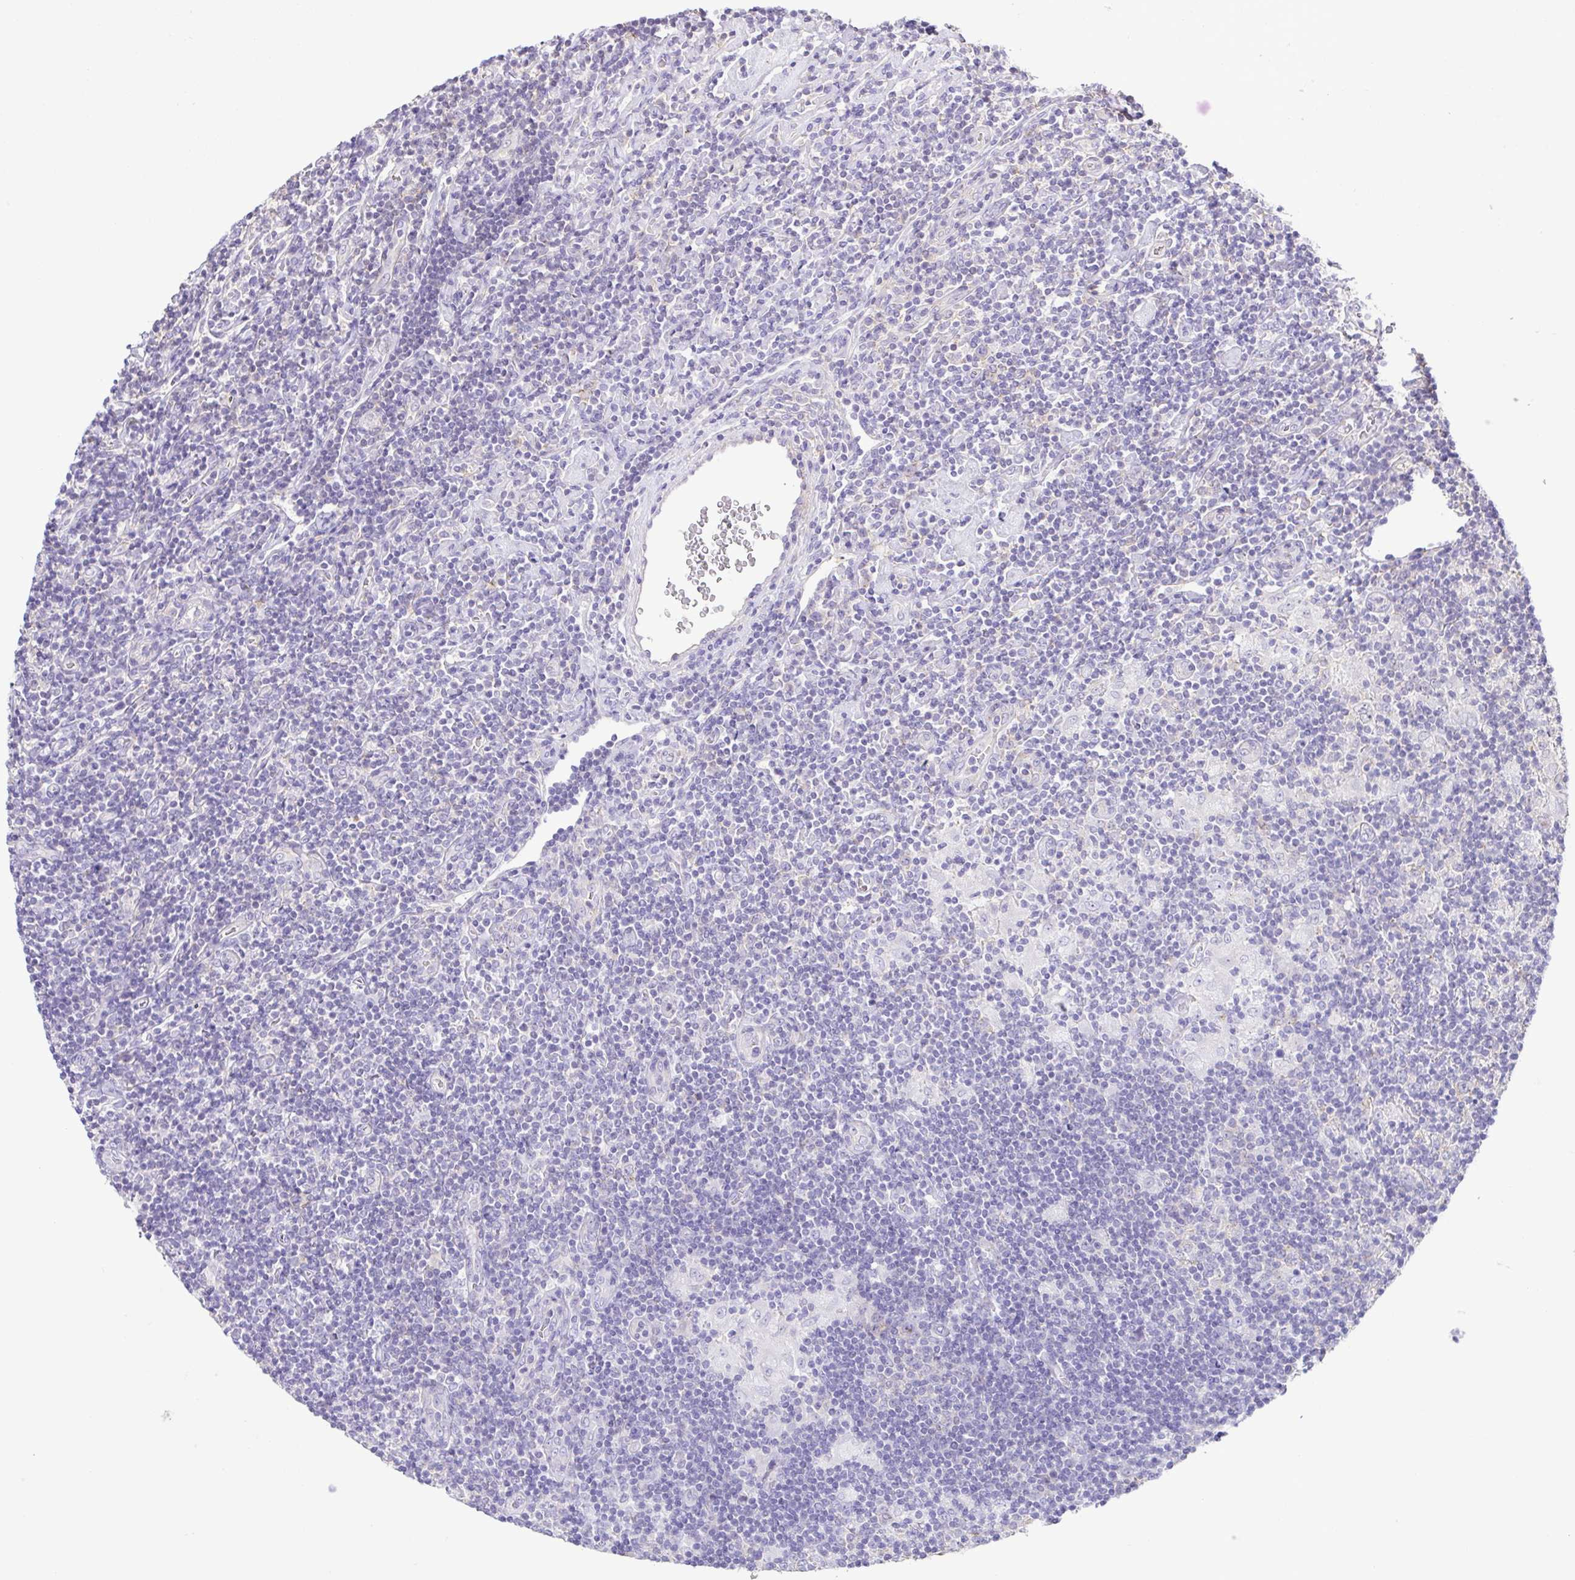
{"staining": {"intensity": "negative", "quantity": "none", "location": "none"}, "tissue": "lymphoma", "cell_type": "Tumor cells", "image_type": "cancer", "snomed": [{"axis": "morphology", "description": "Hodgkin's disease, NOS"}, {"axis": "topography", "description": "Lymph node"}], "caption": "A photomicrograph of lymphoma stained for a protein exhibits no brown staining in tumor cells.", "gene": "CYP17A1", "patient": {"sex": "male", "age": 40}}